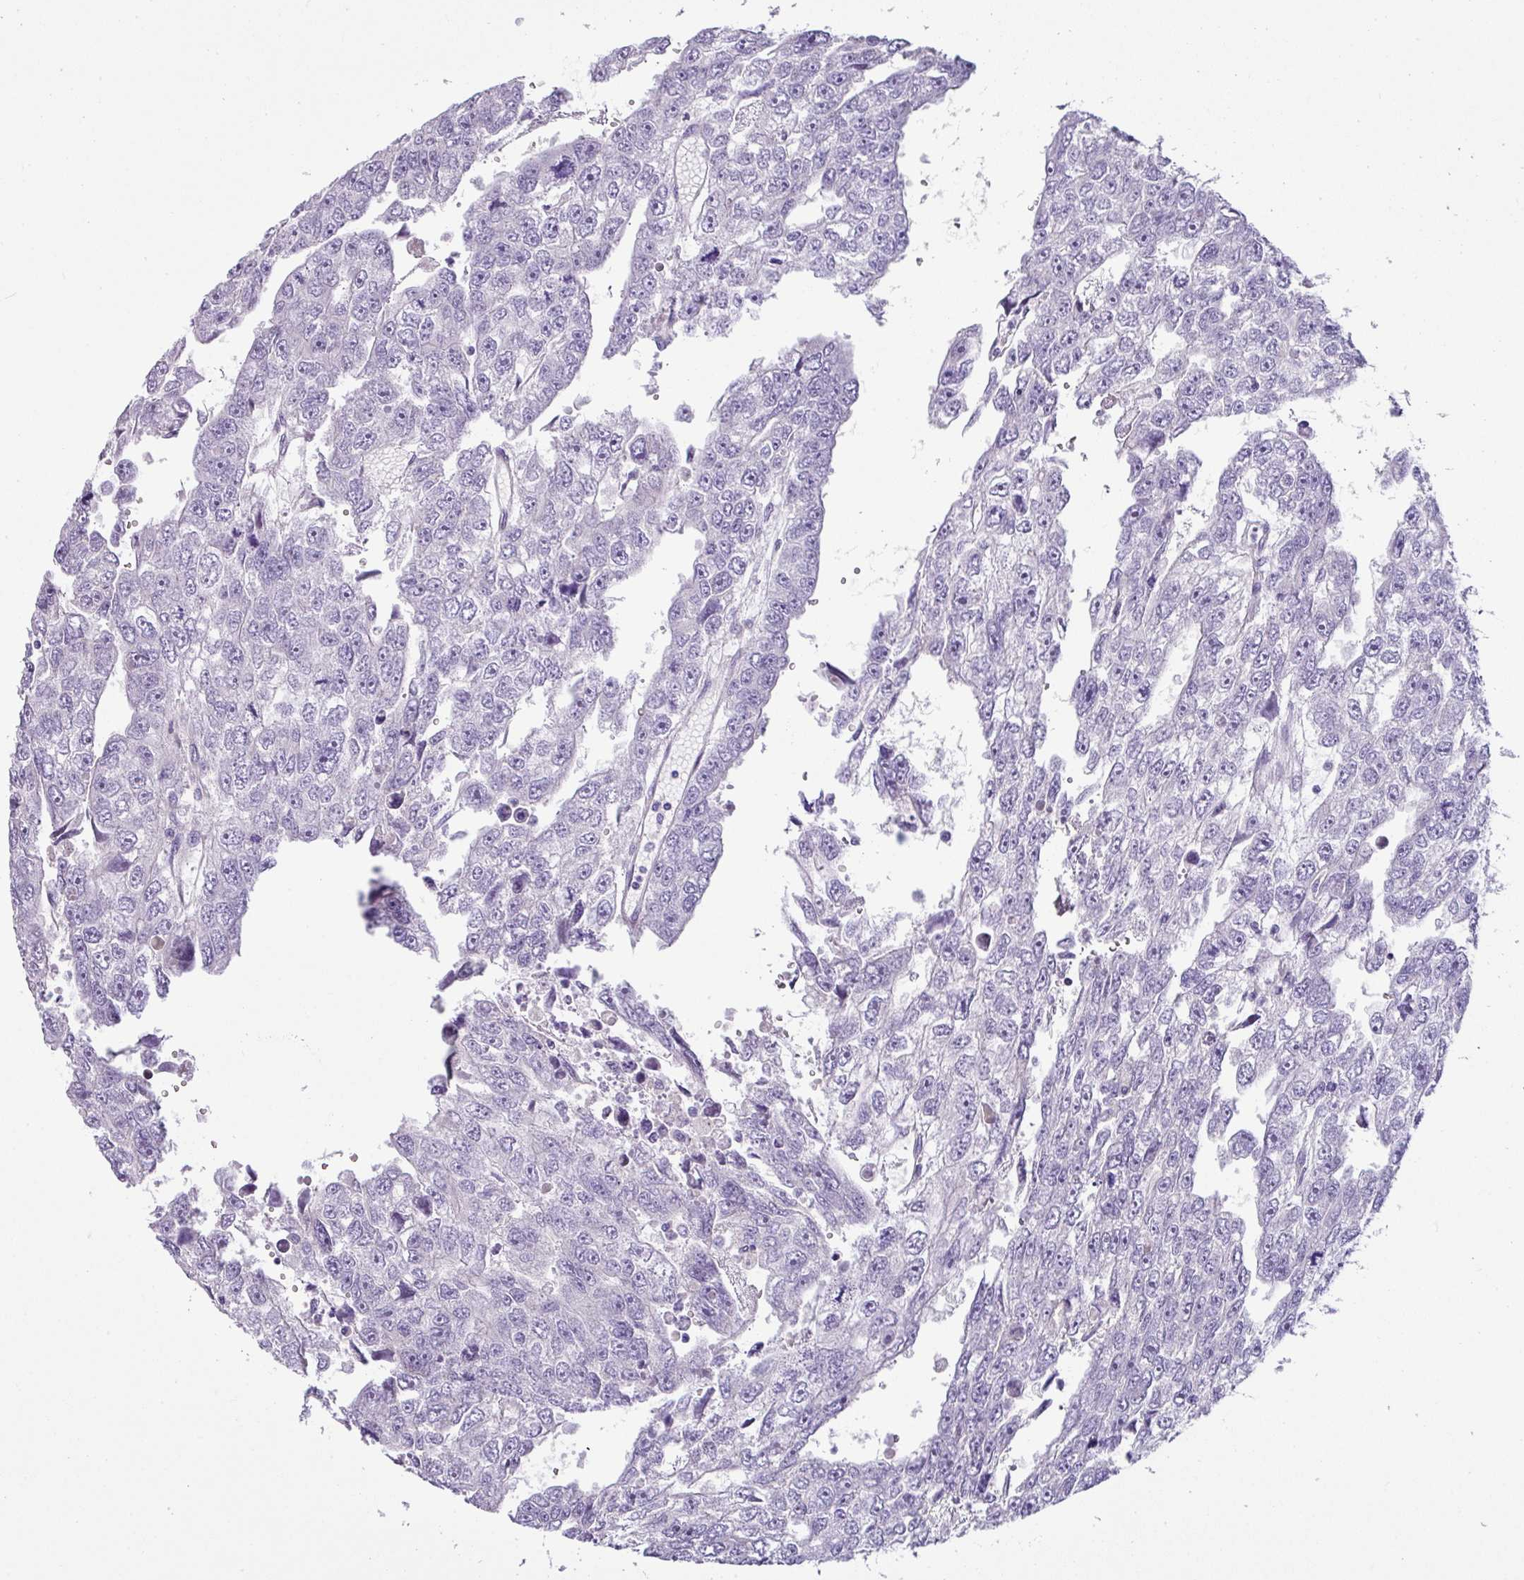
{"staining": {"intensity": "negative", "quantity": "none", "location": "none"}, "tissue": "testis cancer", "cell_type": "Tumor cells", "image_type": "cancer", "snomed": [{"axis": "morphology", "description": "Carcinoma, Embryonal, NOS"}, {"axis": "topography", "description": "Testis"}], "caption": "Micrograph shows no significant protein positivity in tumor cells of testis embryonal carcinoma.", "gene": "PIK3R5", "patient": {"sex": "male", "age": 20}}